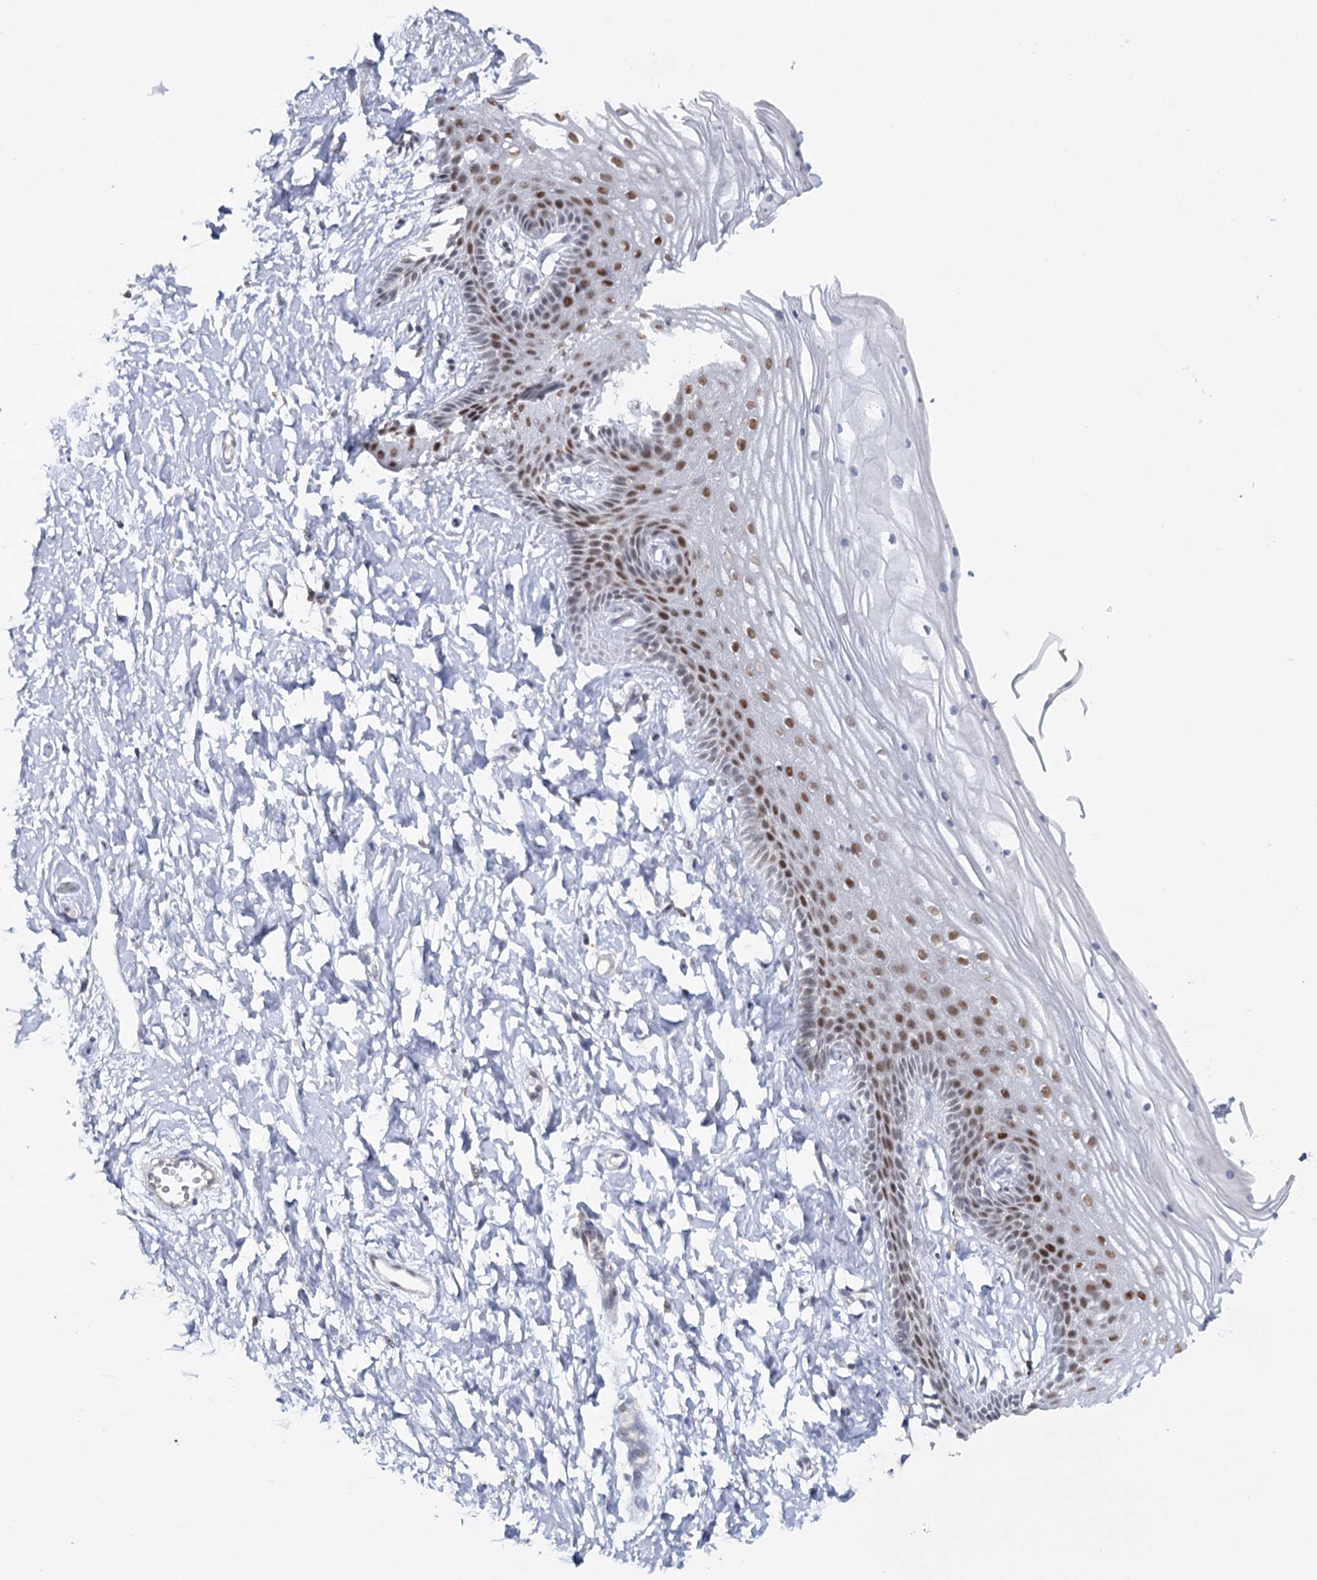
{"staining": {"intensity": "moderate", "quantity": "25%-75%", "location": "nuclear"}, "tissue": "vagina", "cell_type": "Squamous epithelial cells", "image_type": "normal", "snomed": [{"axis": "morphology", "description": "Normal tissue, NOS"}, {"axis": "topography", "description": "Vagina"}, {"axis": "topography", "description": "Cervix"}], "caption": "IHC histopathology image of benign vagina stained for a protein (brown), which reveals medium levels of moderate nuclear expression in approximately 25%-75% of squamous epithelial cells.", "gene": "ZC3H8", "patient": {"sex": "female", "age": 40}}